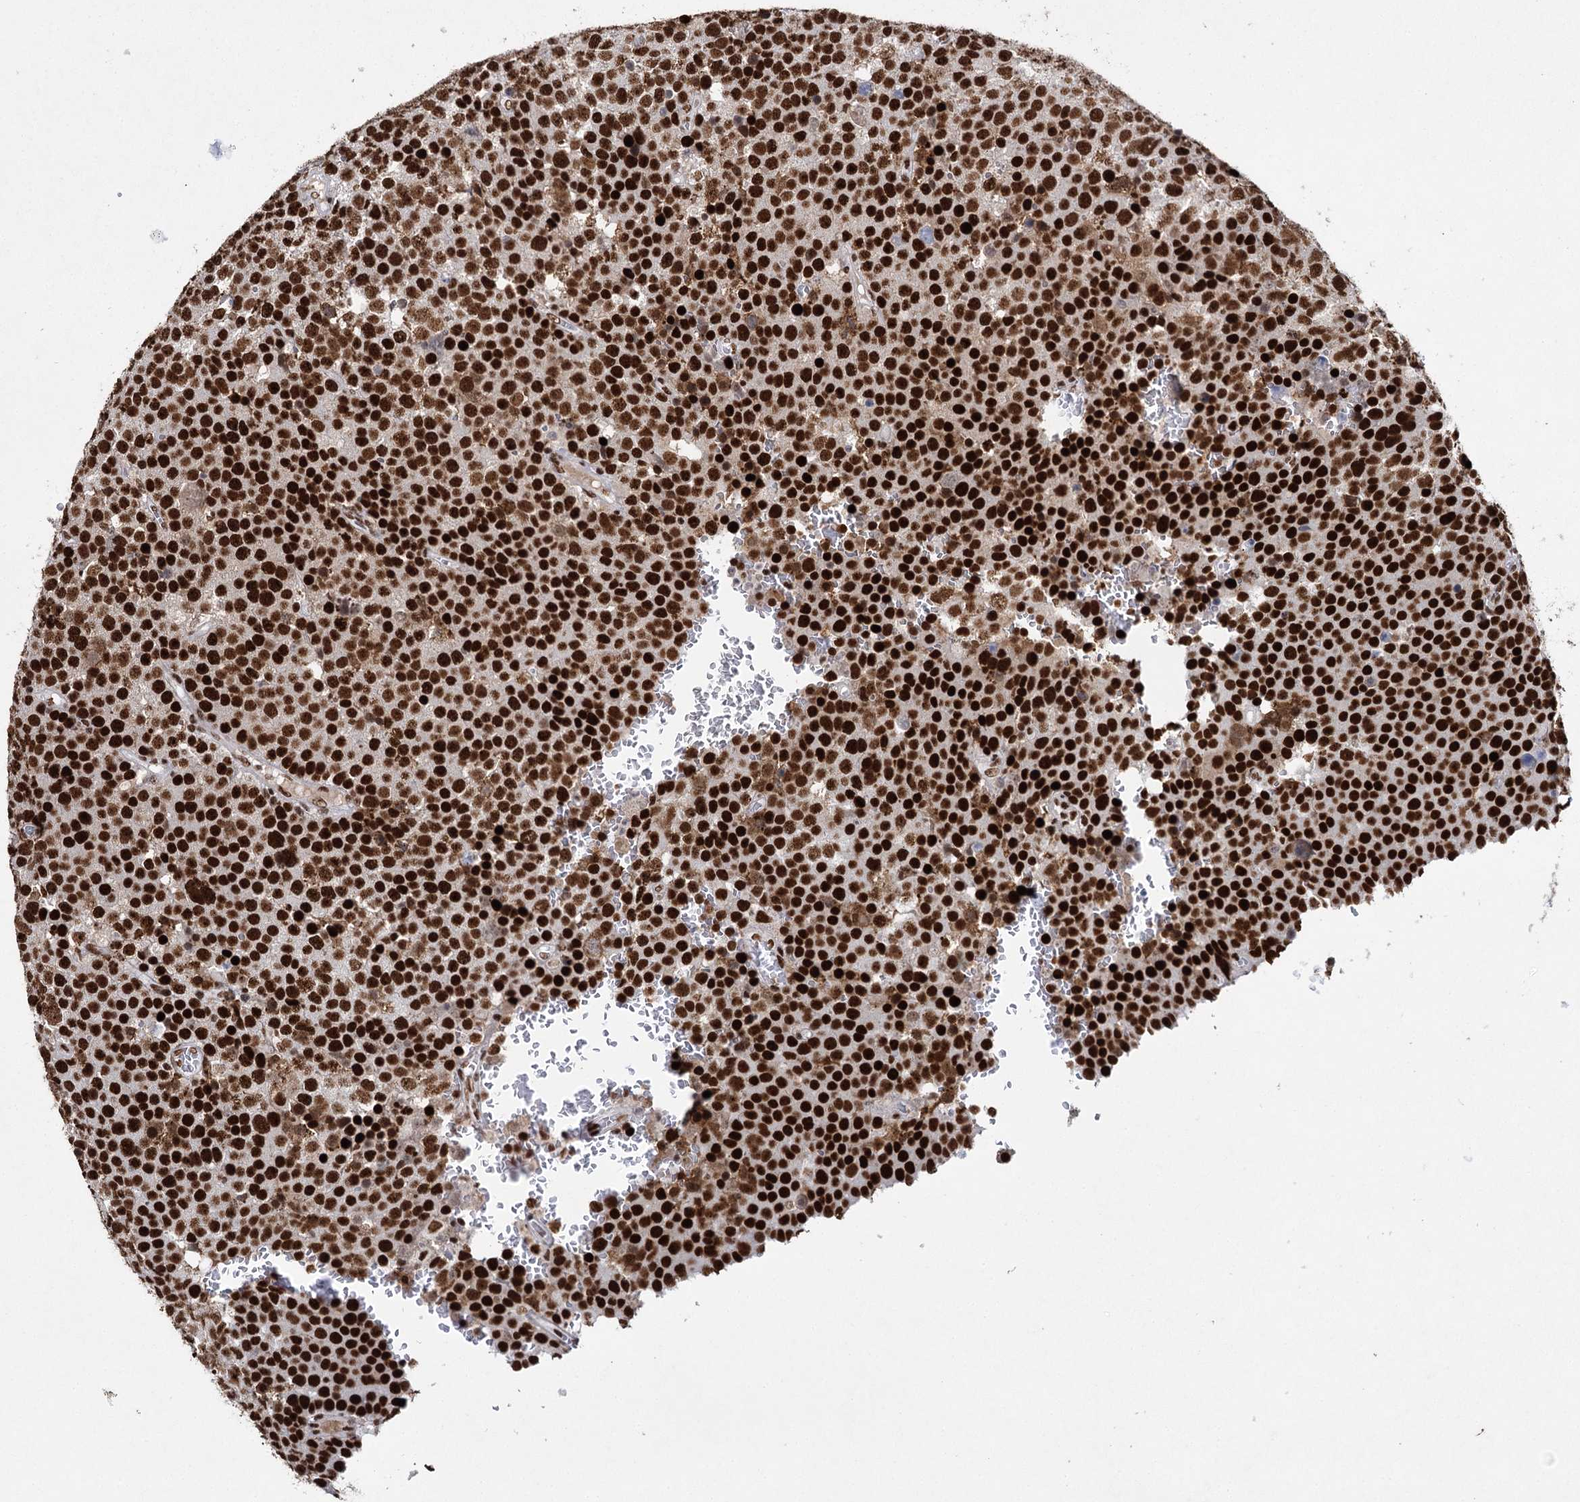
{"staining": {"intensity": "strong", "quantity": ">75%", "location": "nuclear"}, "tissue": "testis cancer", "cell_type": "Tumor cells", "image_type": "cancer", "snomed": [{"axis": "morphology", "description": "Seminoma, NOS"}, {"axis": "topography", "description": "Testis"}], "caption": "The micrograph shows staining of testis cancer, revealing strong nuclear protein positivity (brown color) within tumor cells. (DAB IHC with brightfield microscopy, high magnification).", "gene": "SCAF8", "patient": {"sex": "male", "age": 71}}